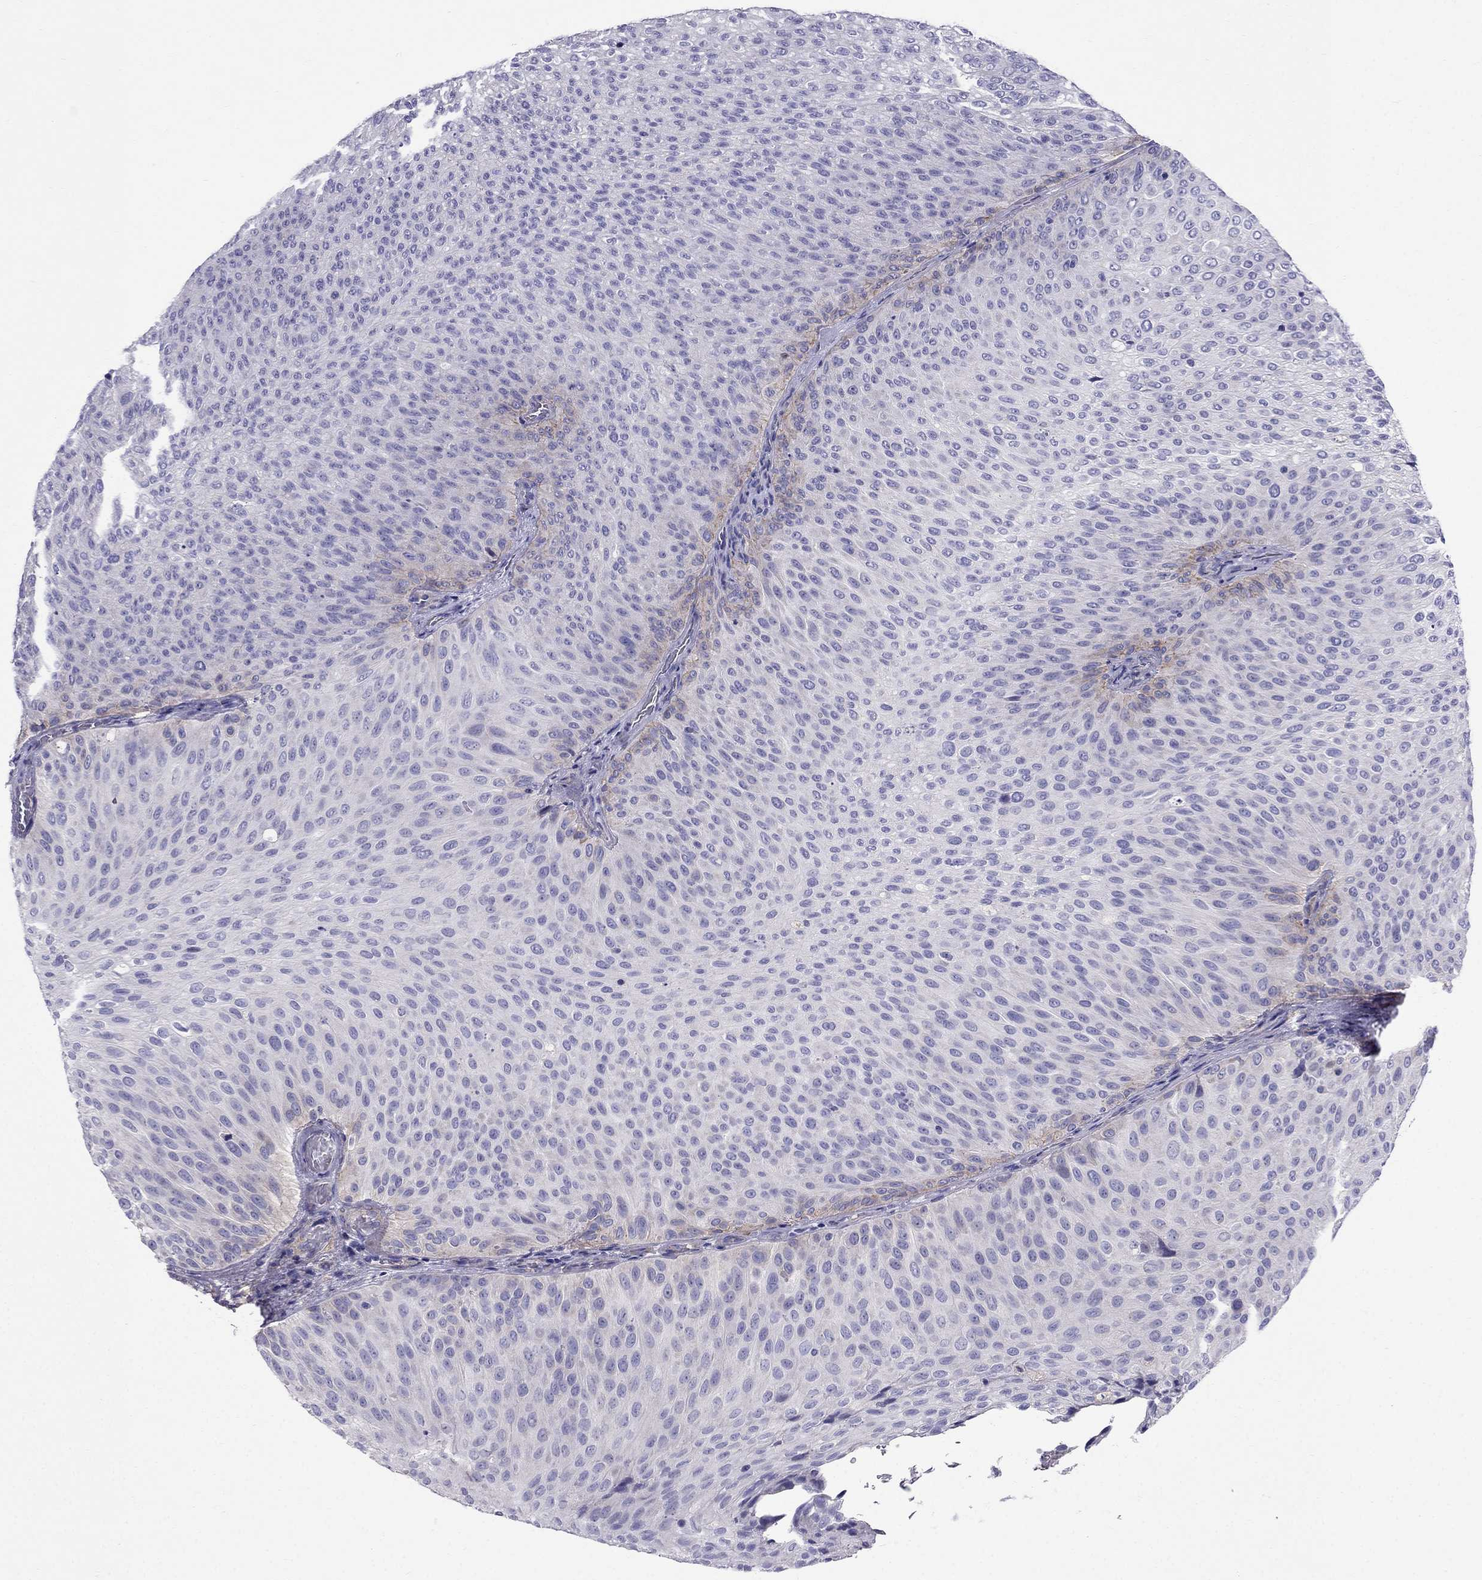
{"staining": {"intensity": "negative", "quantity": "none", "location": "none"}, "tissue": "urothelial cancer", "cell_type": "Tumor cells", "image_type": "cancer", "snomed": [{"axis": "morphology", "description": "Urothelial carcinoma, Low grade"}, {"axis": "topography", "description": "Urinary bladder"}], "caption": "This histopathology image is of urothelial cancer stained with IHC to label a protein in brown with the nuclei are counter-stained blue. There is no staining in tumor cells.", "gene": "GPR50", "patient": {"sex": "male", "age": 78}}